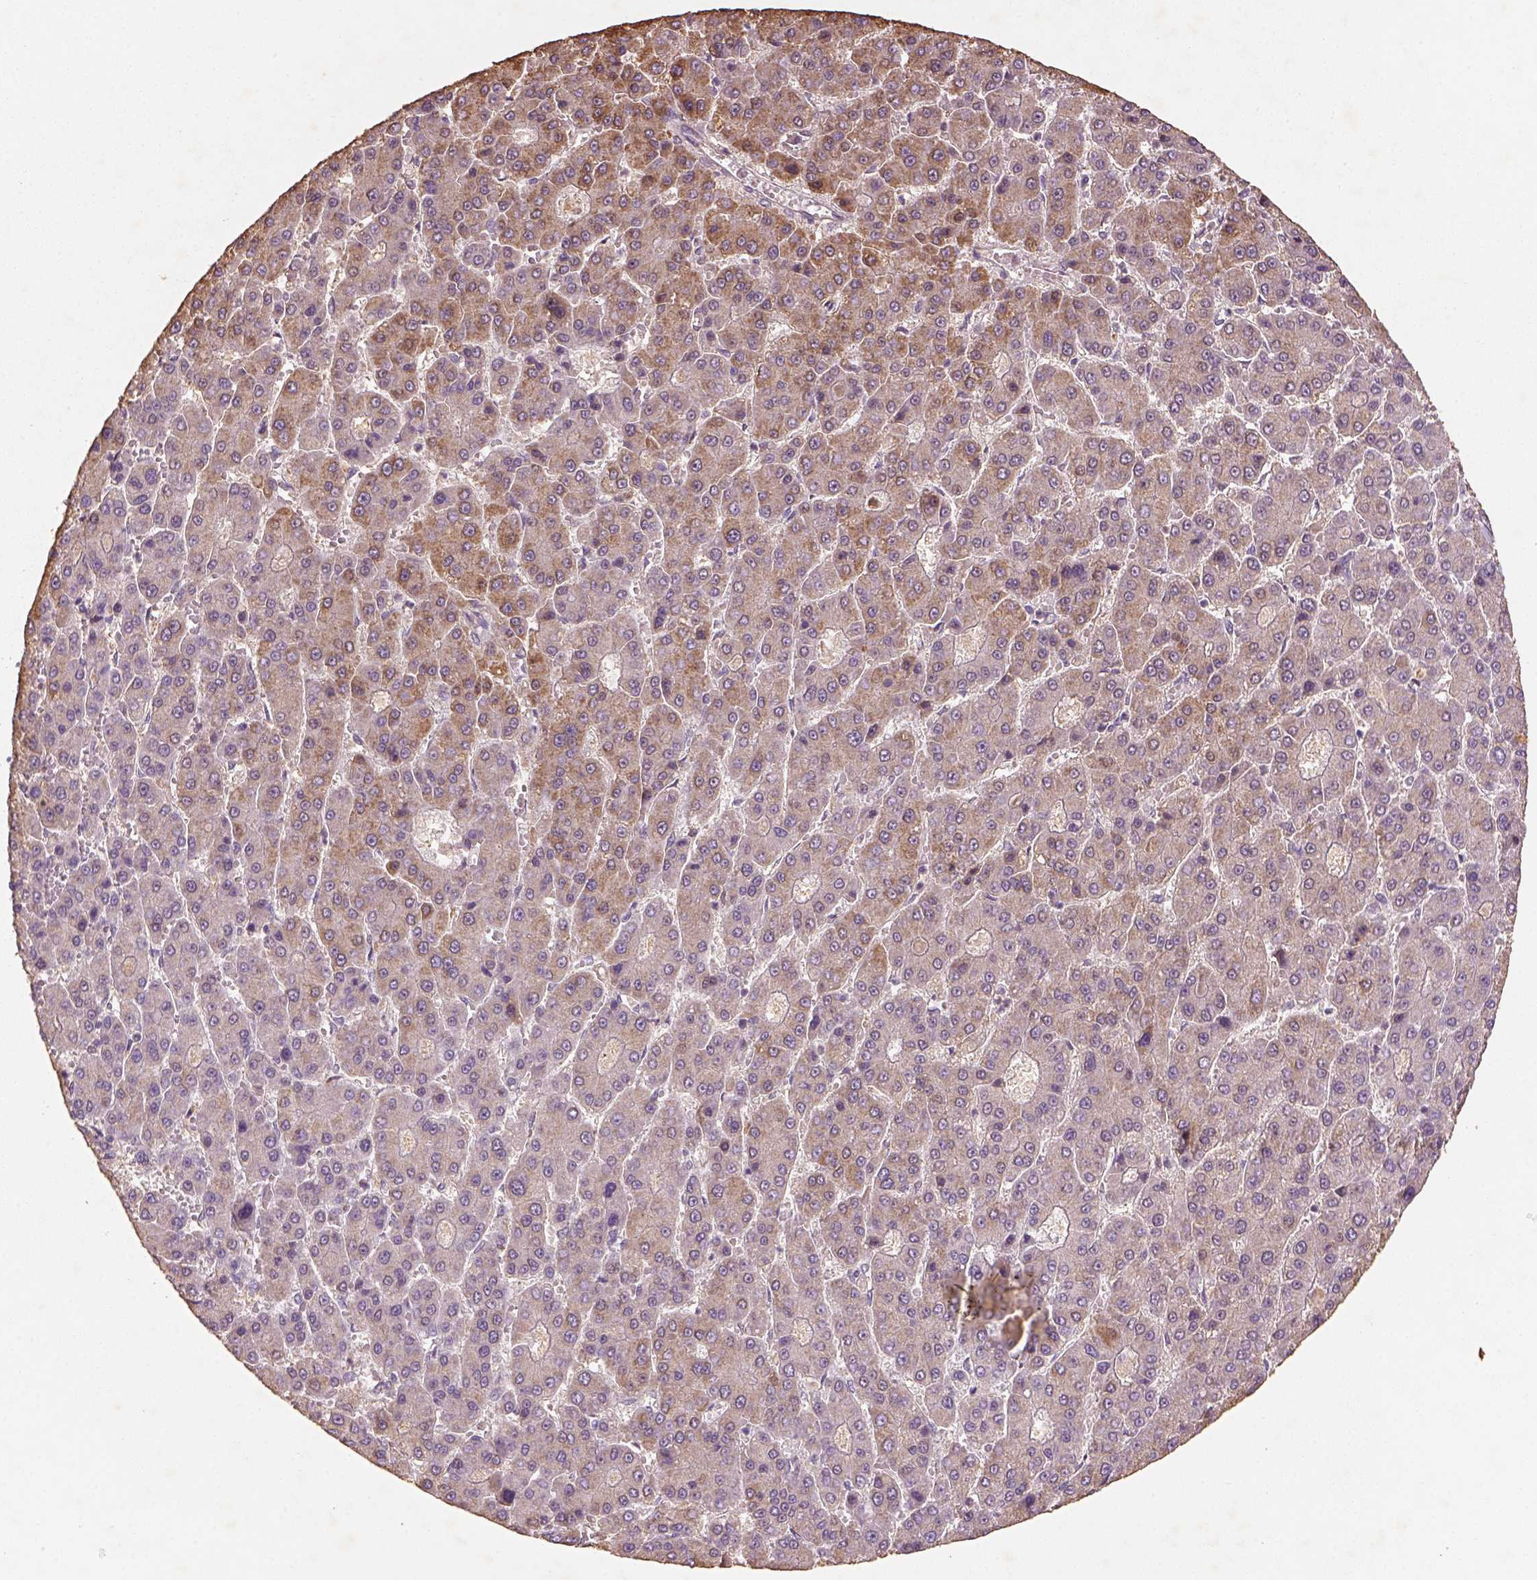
{"staining": {"intensity": "moderate", "quantity": "<25%", "location": "cytoplasmic/membranous"}, "tissue": "liver cancer", "cell_type": "Tumor cells", "image_type": "cancer", "snomed": [{"axis": "morphology", "description": "Carcinoma, Hepatocellular, NOS"}, {"axis": "topography", "description": "Liver"}], "caption": "Brown immunohistochemical staining in human liver cancer reveals moderate cytoplasmic/membranous expression in approximately <25% of tumor cells.", "gene": "AP2B1", "patient": {"sex": "male", "age": 70}}